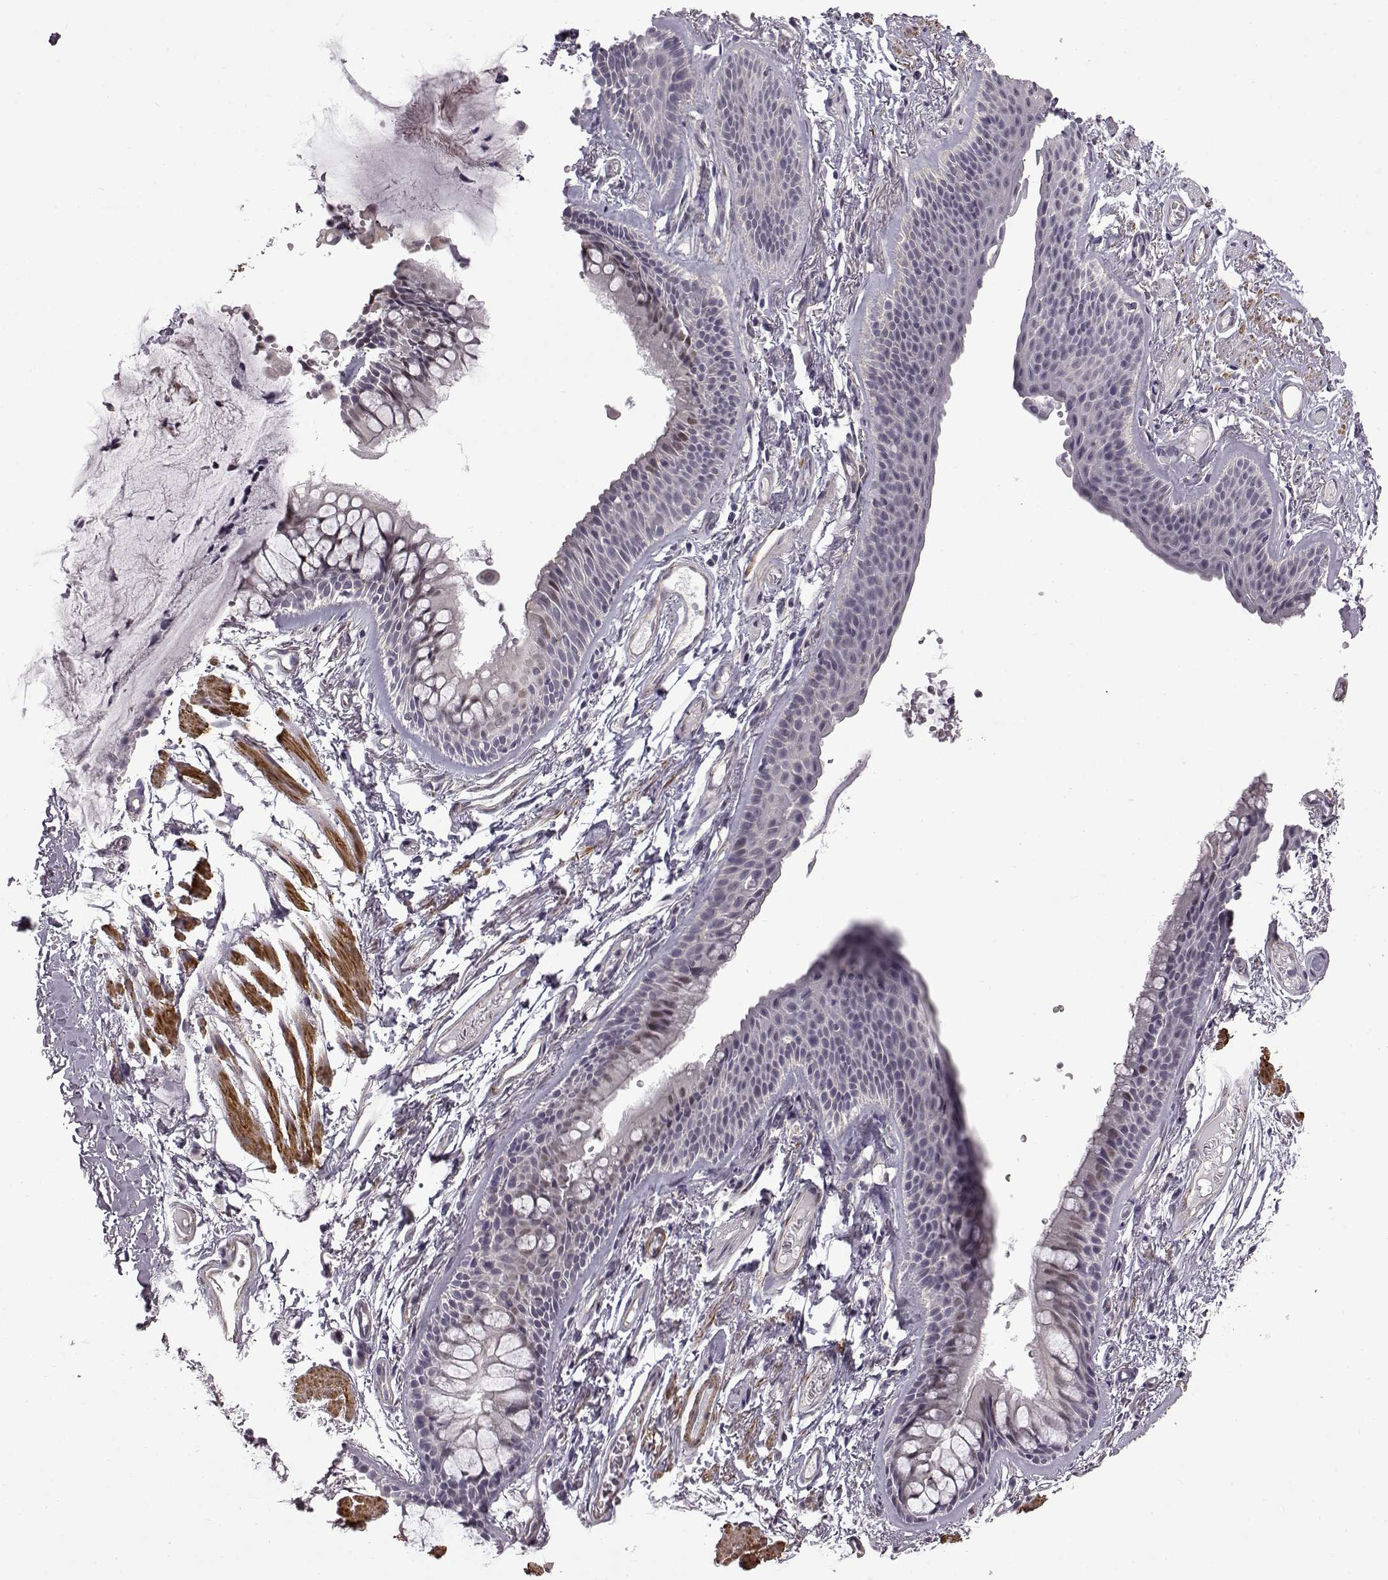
{"staining": {"intensity": "negative", "quantity": "none", "location": "none"}, "tissue": "soft tissue", "cell_type": "Chondrocytes", "image_type": "normal", "snomed": [{"axis": "morphology", "description": "Normal tissue, NOS"}, {"axis": "topography", "description": "Cartilage tissue"}, {"axis": "topography", "description": "Bronchus"}], "caption": "Photomicrograph shows no significant protein expression in chondrocytes of unremarkable soft tissue.", "gene": "SYNPO2", "patient": {"sex": "female", "age": 79}}